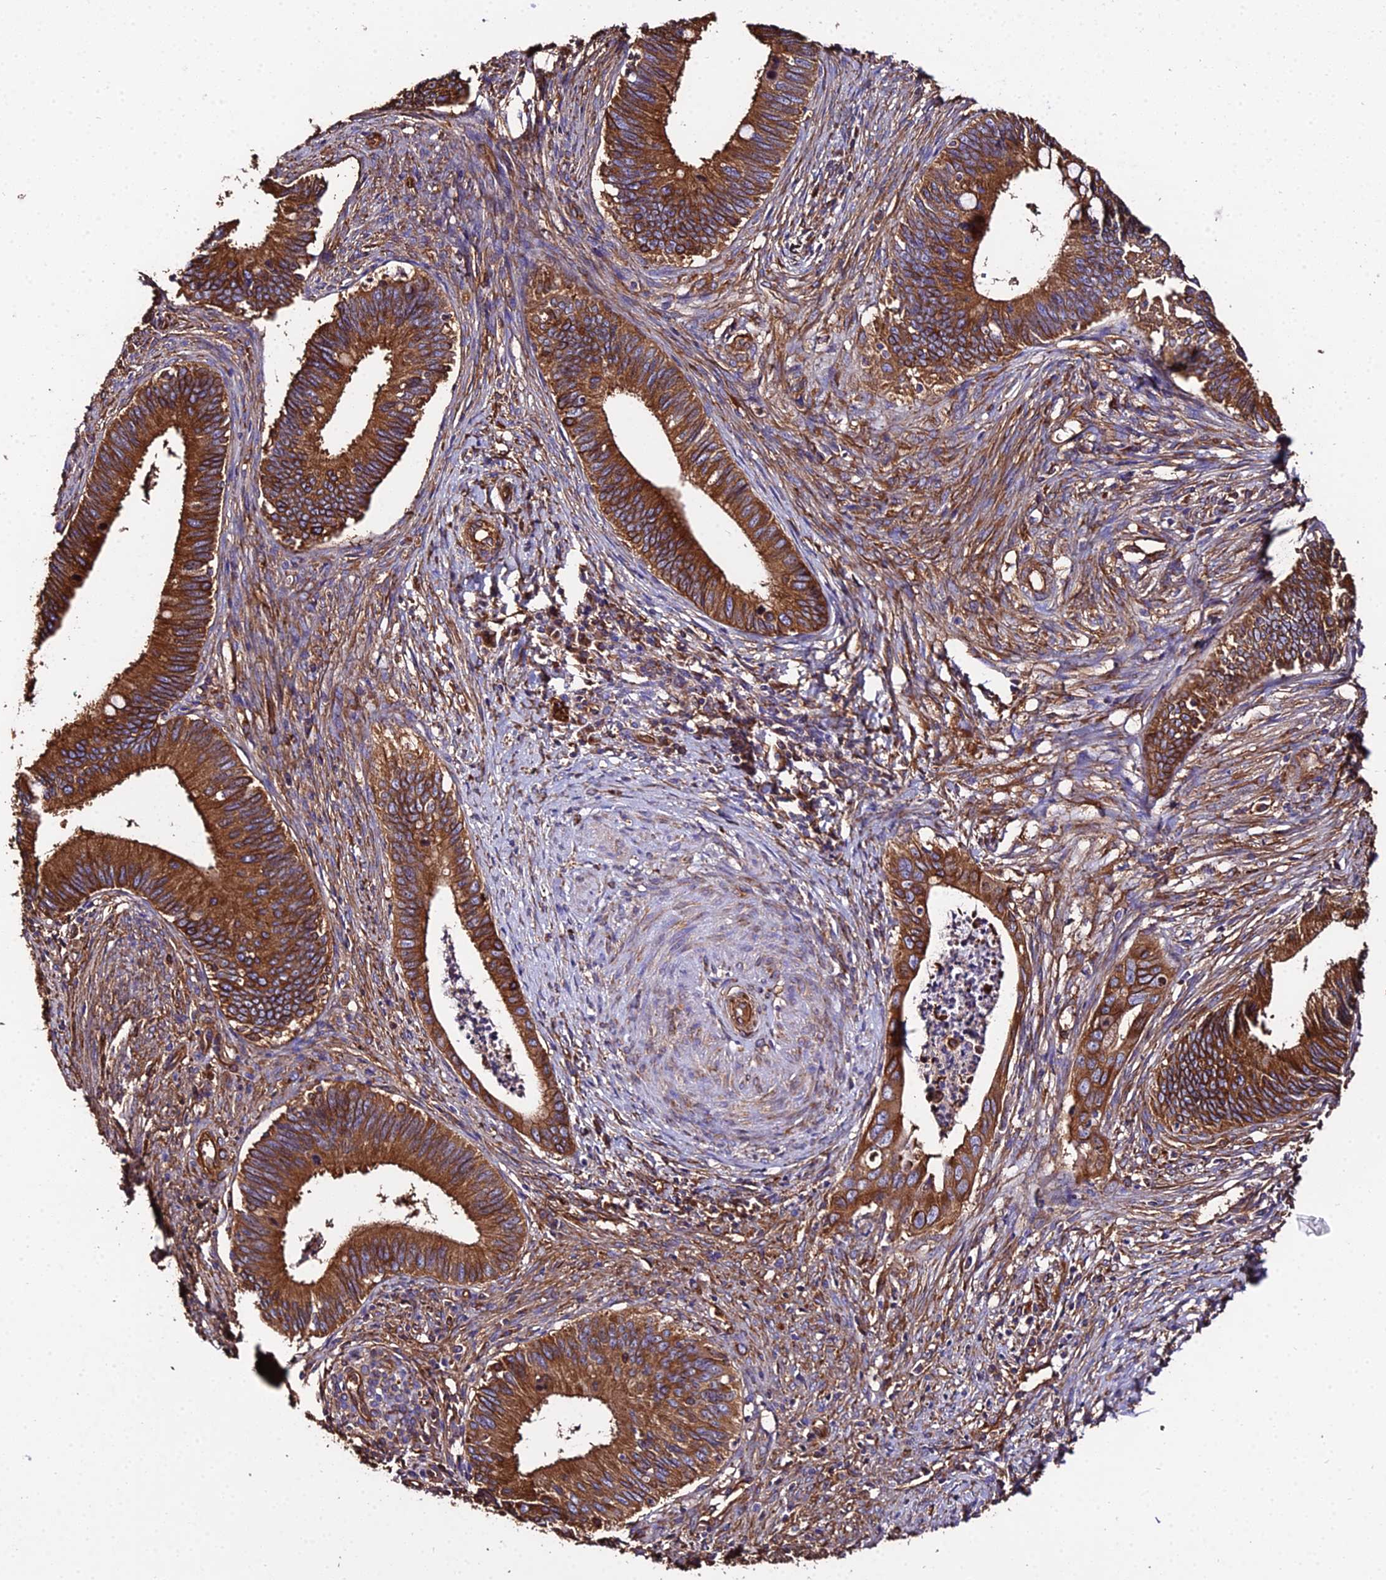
{"staining": {"intensity": "strong", "quantity": ">75%", "location": "cytoplasmic/membranous"}, "tissue": "cervical cancer", "cell_type": "Tumor cells", "image_type": "cancer", "snomed": [{"axis": "morphology", "description": "Adenocarcinoma, NOS"}, {"axis": "topography", "description": "Cervix"}], "caption": "This is a photomicrograph of IHC staining of cervical adenocarcinoma, which shows strong expression in the cytoplasmic/membranous of tumor cells.", "gene": "TUBA3D", "patient": {"sex": "female", "age": 42}}